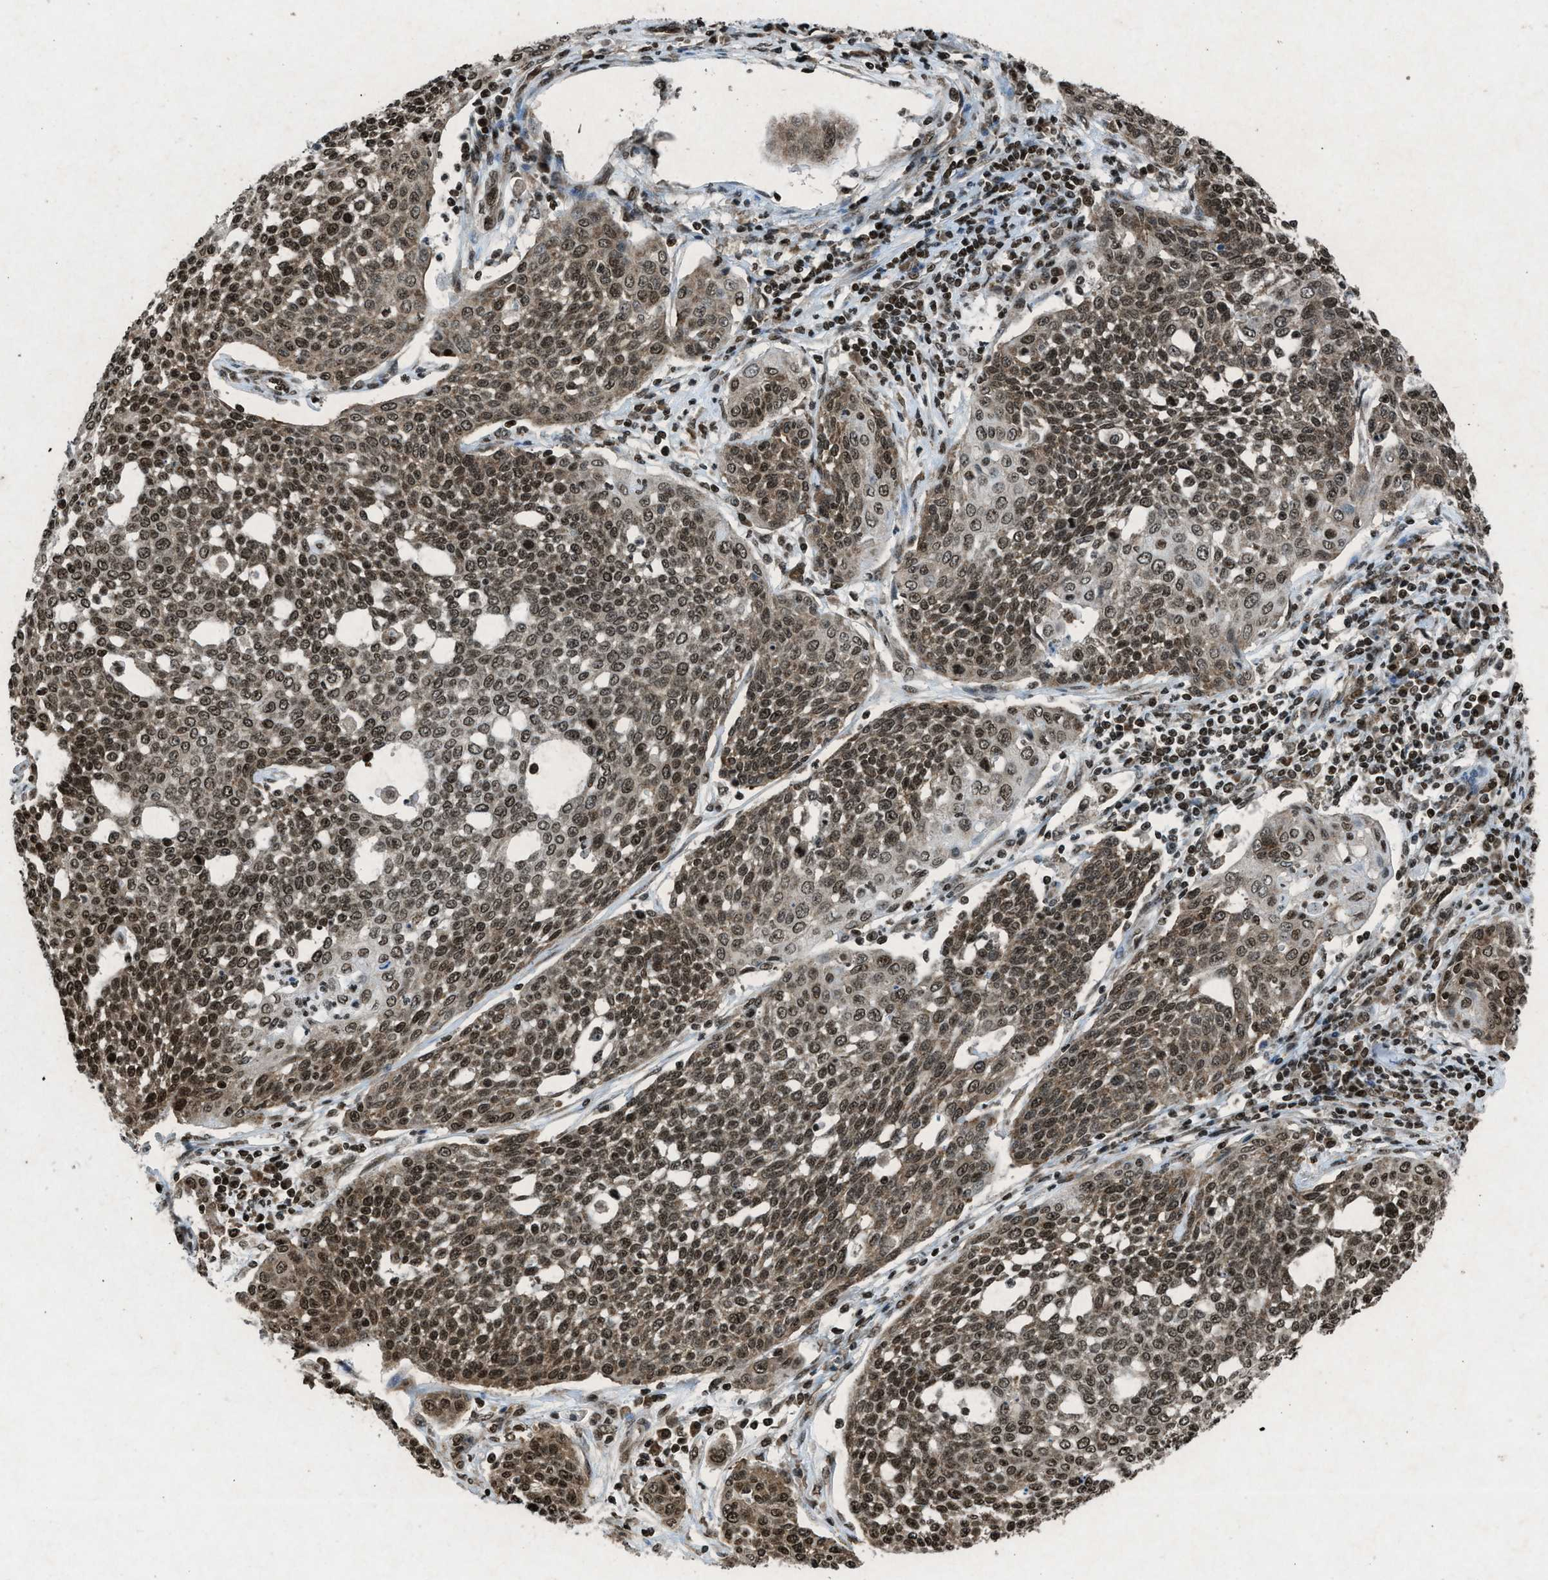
{"staining": {"intensity": "moderate", "quantity": ">75%", "location": "nuclear"}, "tissue": "cervical cancer", "cell_type": "Tumor cells", "image_type": "cancer", "snomed": [{"axis": "morphology", "description": "Squamous cell carcinoma, NOS"}, {"axis": "topography", "description": "Cervix"}], "caption": "Cervical cancer (squamous cell carcinoma) stained with DAB IHC reveals medium levels of moderate nuclear expression in about >75% of tumor cells.", "gene": "NXF1", "patient": {"sex": "female", "age": 34}}